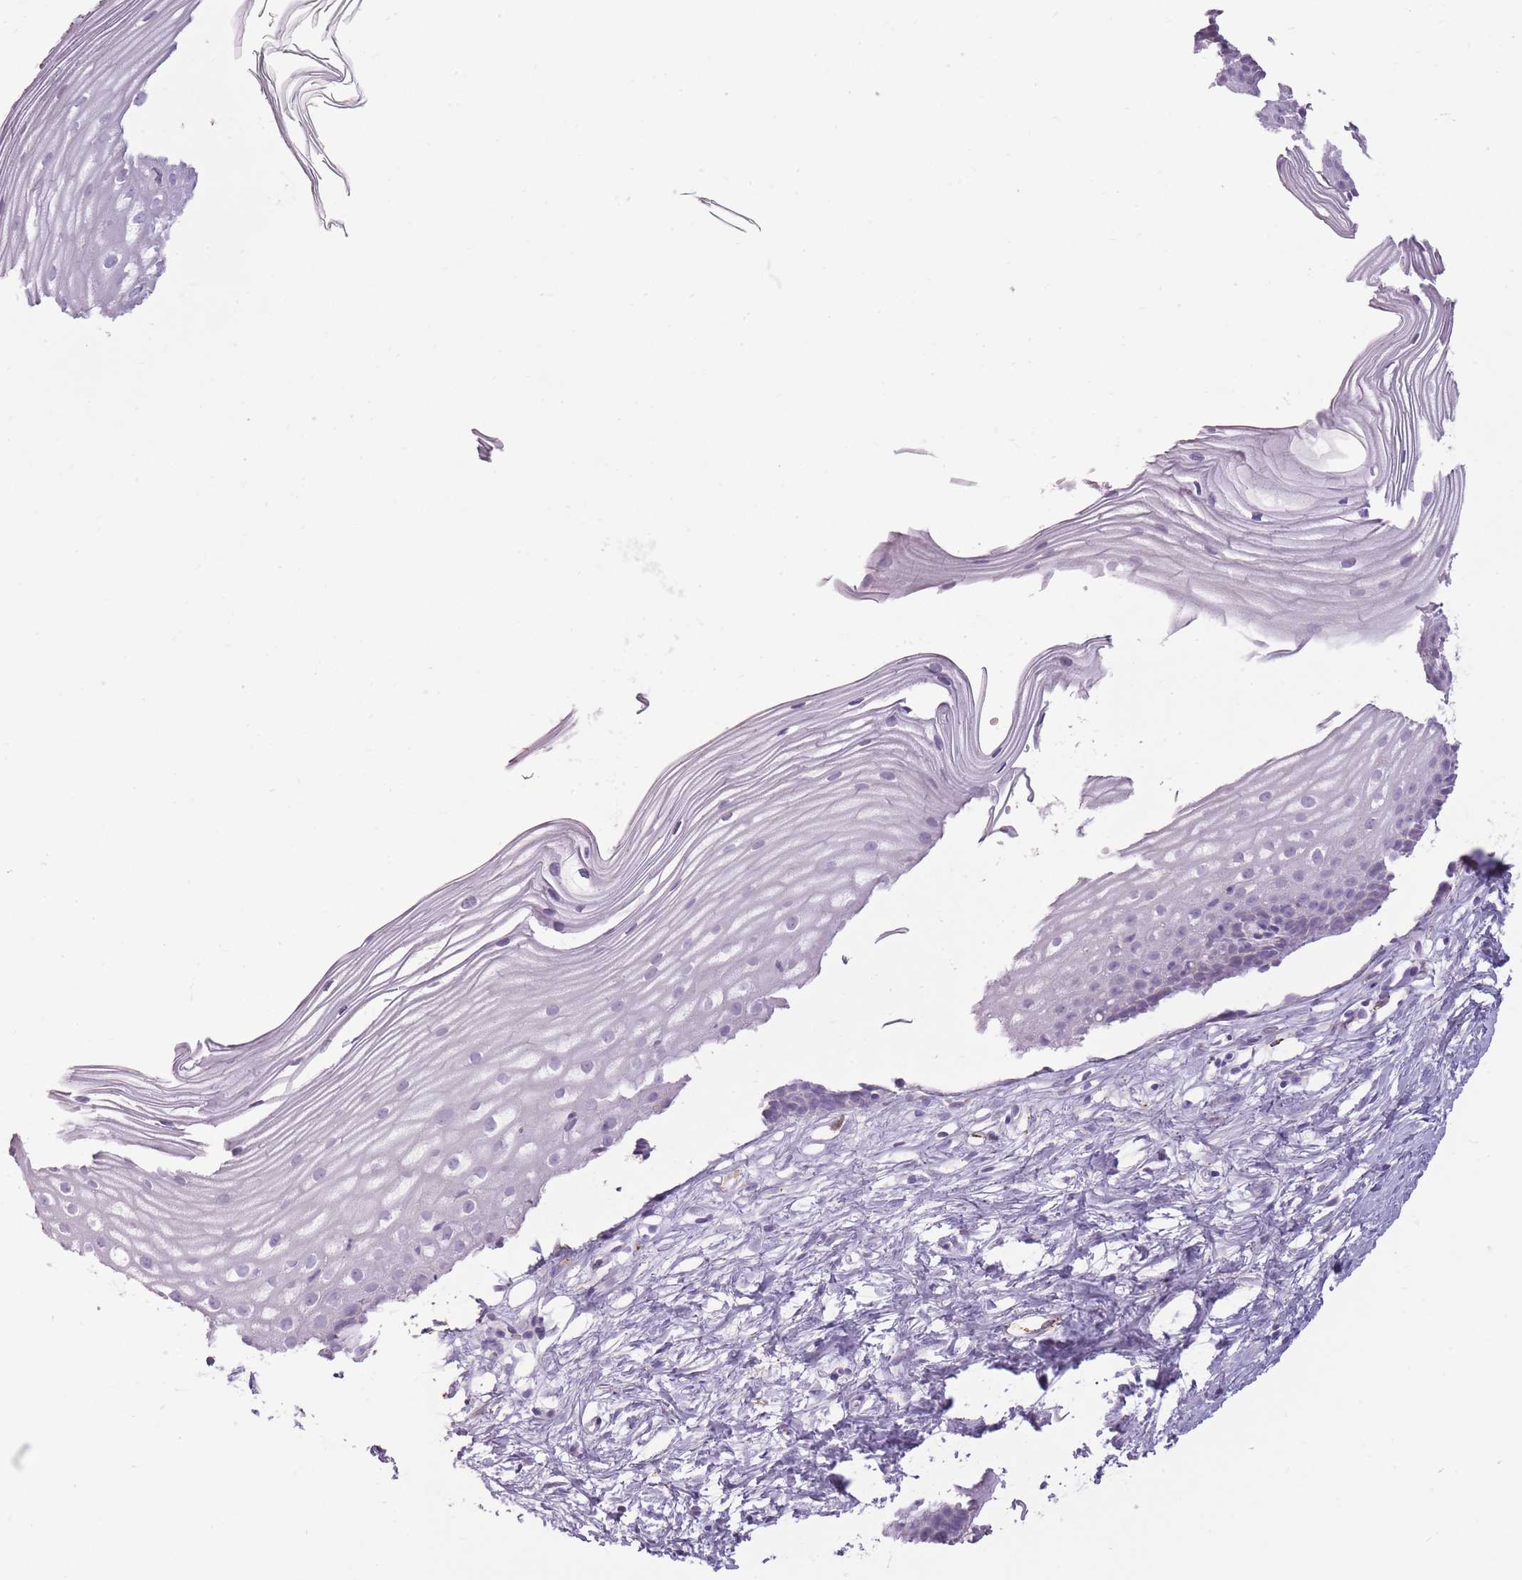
{"staining": {"intensity": "weak", "quantity": "25%-75%", "location": "cytoplasmic/membranous"}, "tissue": "cervix", "cell_type": "Glandular cells", "image_type": "normal", "snomed": [{"axis": "morphology", "description": "Normal tissue, NOS"}, {"axis": "topography", "description": "Cervix"}], "caption": "Immunohistochemistry staining of unremarkable cervix, which exhibits low levels of weak cytoplasmic/membranous positivity in about 25%-75% of glandular cells indicating weak cytoplasmic/membranous protein expression. The staining was performed using DAB (3,3'-diaminobenzidine) (brown) for protein detection and nuclei were counterstained in hematoxylin (blue).", "gene": "LGALS9B", "patient": {"sex": "female", "age": 40}}